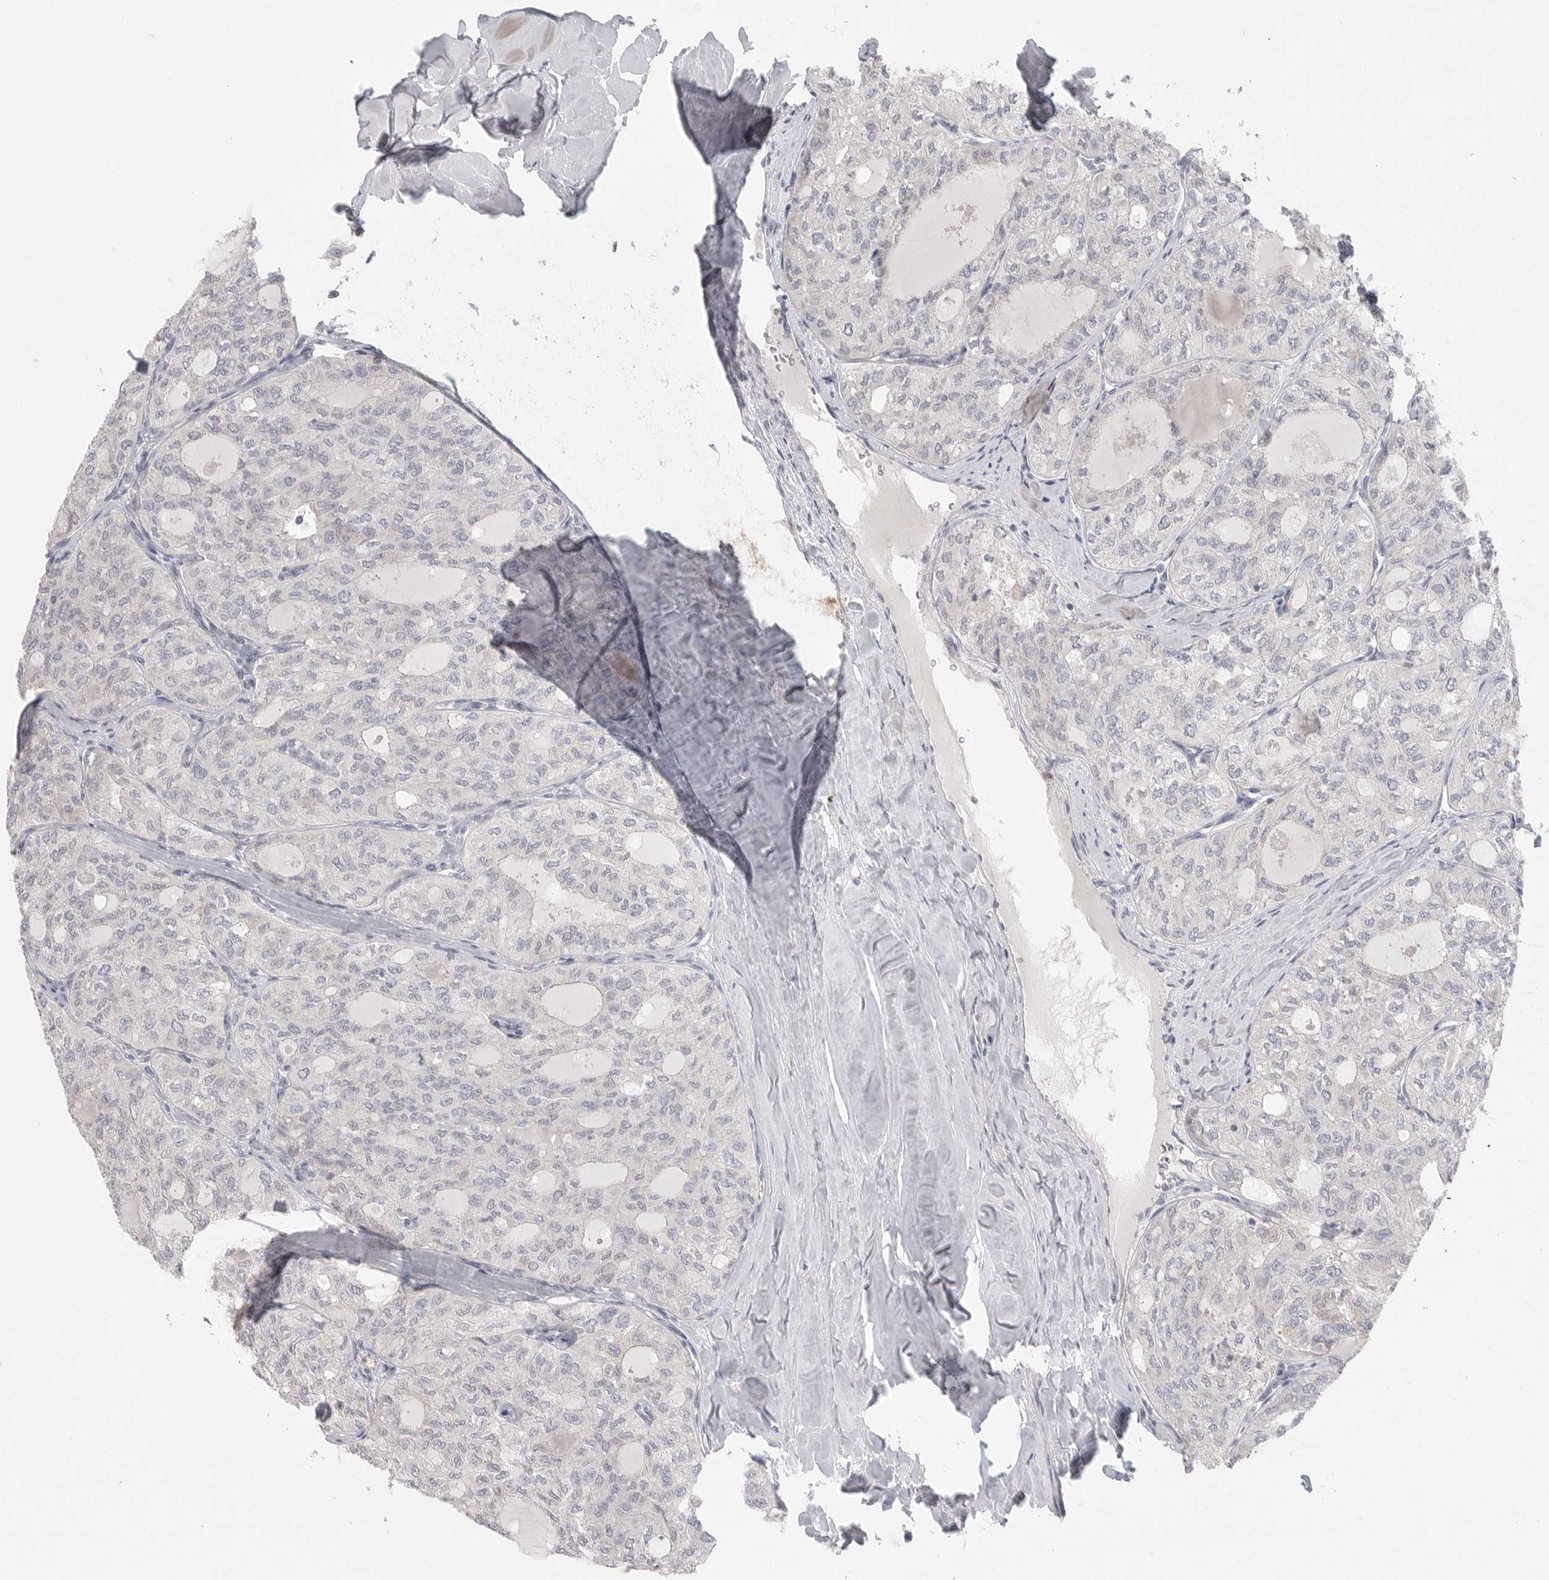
{"staining": {"intensity": "negative", "quantity": "none", "location": "none"}, "tissue": "thyroid cancer", "cell_type": "Tumor cells", "image_type": "cancer", "snomed": [{"axis": "morphology", "description": "Follicular adenoma carcinoma, NOS"}, {"axis": "topography", "description": "Thyroid gland"}], "caption": "Immunohistochemistry (IHC) photomicrograph of thyroid follicular adenoma carcinoma stained for a protein (brown), which displays no positivity in tumor cells. (Stains: DAB (3,3'-diaminobenzidine) immunohistochemistry with hematoxylin counter stain, Microscopy: brightfield microscopy at high magnification).", "gene": "HMGCS2", "patient": {"sex": "male", "age": 75}}